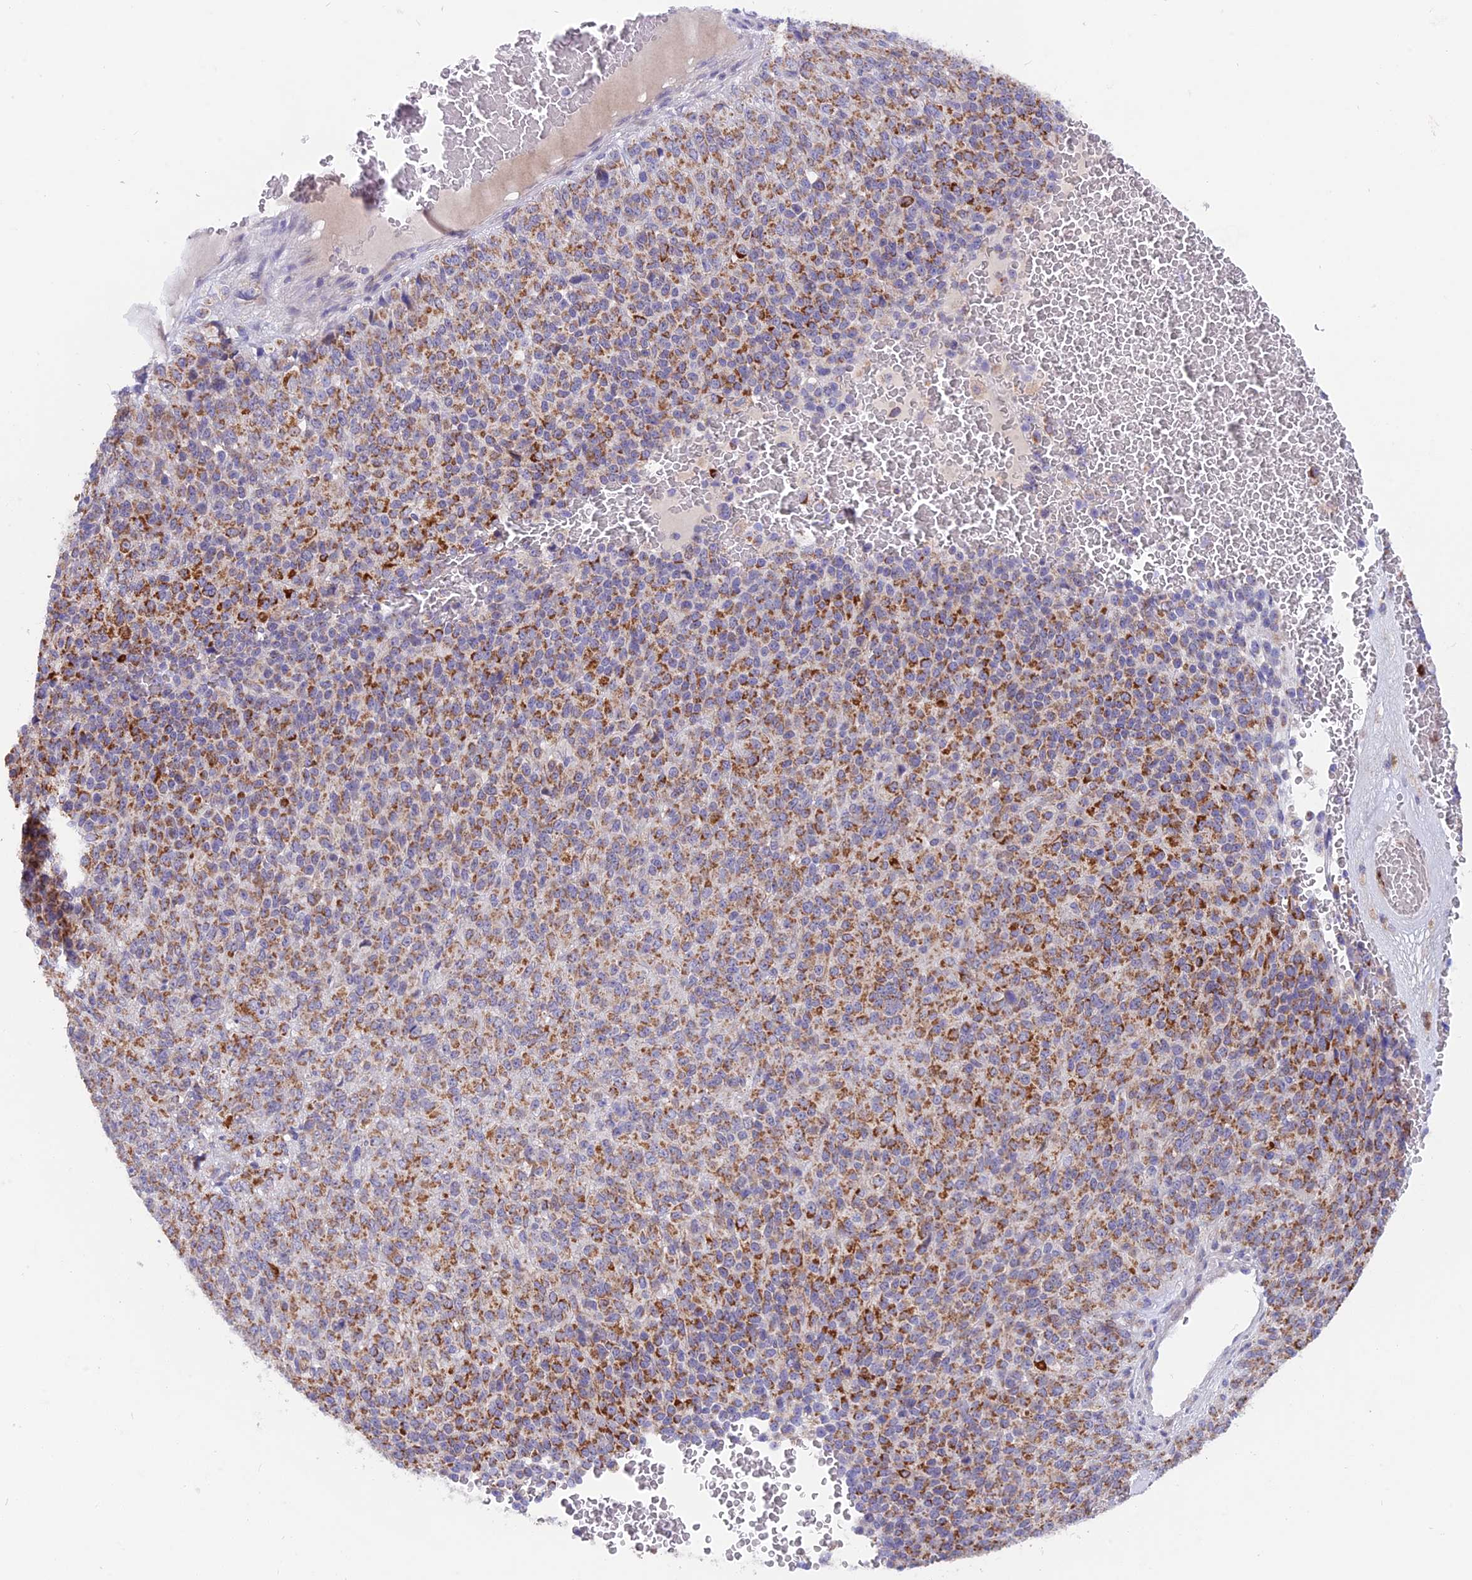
{"staining": {"intensity": "moderate", "quantity": ">75%", "location": "cytoplasmic/membranous"}, "tissue": "melanoma", "cell_type": "Tumor cells", "image_type": "cancer", "snomed": [{"axis": "morphology", "description": "Malignant melanoma, Metastatic site"}, {"axis": "topography", "description": "Brain"}], "caption": "Melanoma tissue displays moderate cytoplasmic/membranous expression in approximately >75% of tumor cells", "gene": "PLAC9", "patient": {"sex": "female", "age": 56}}